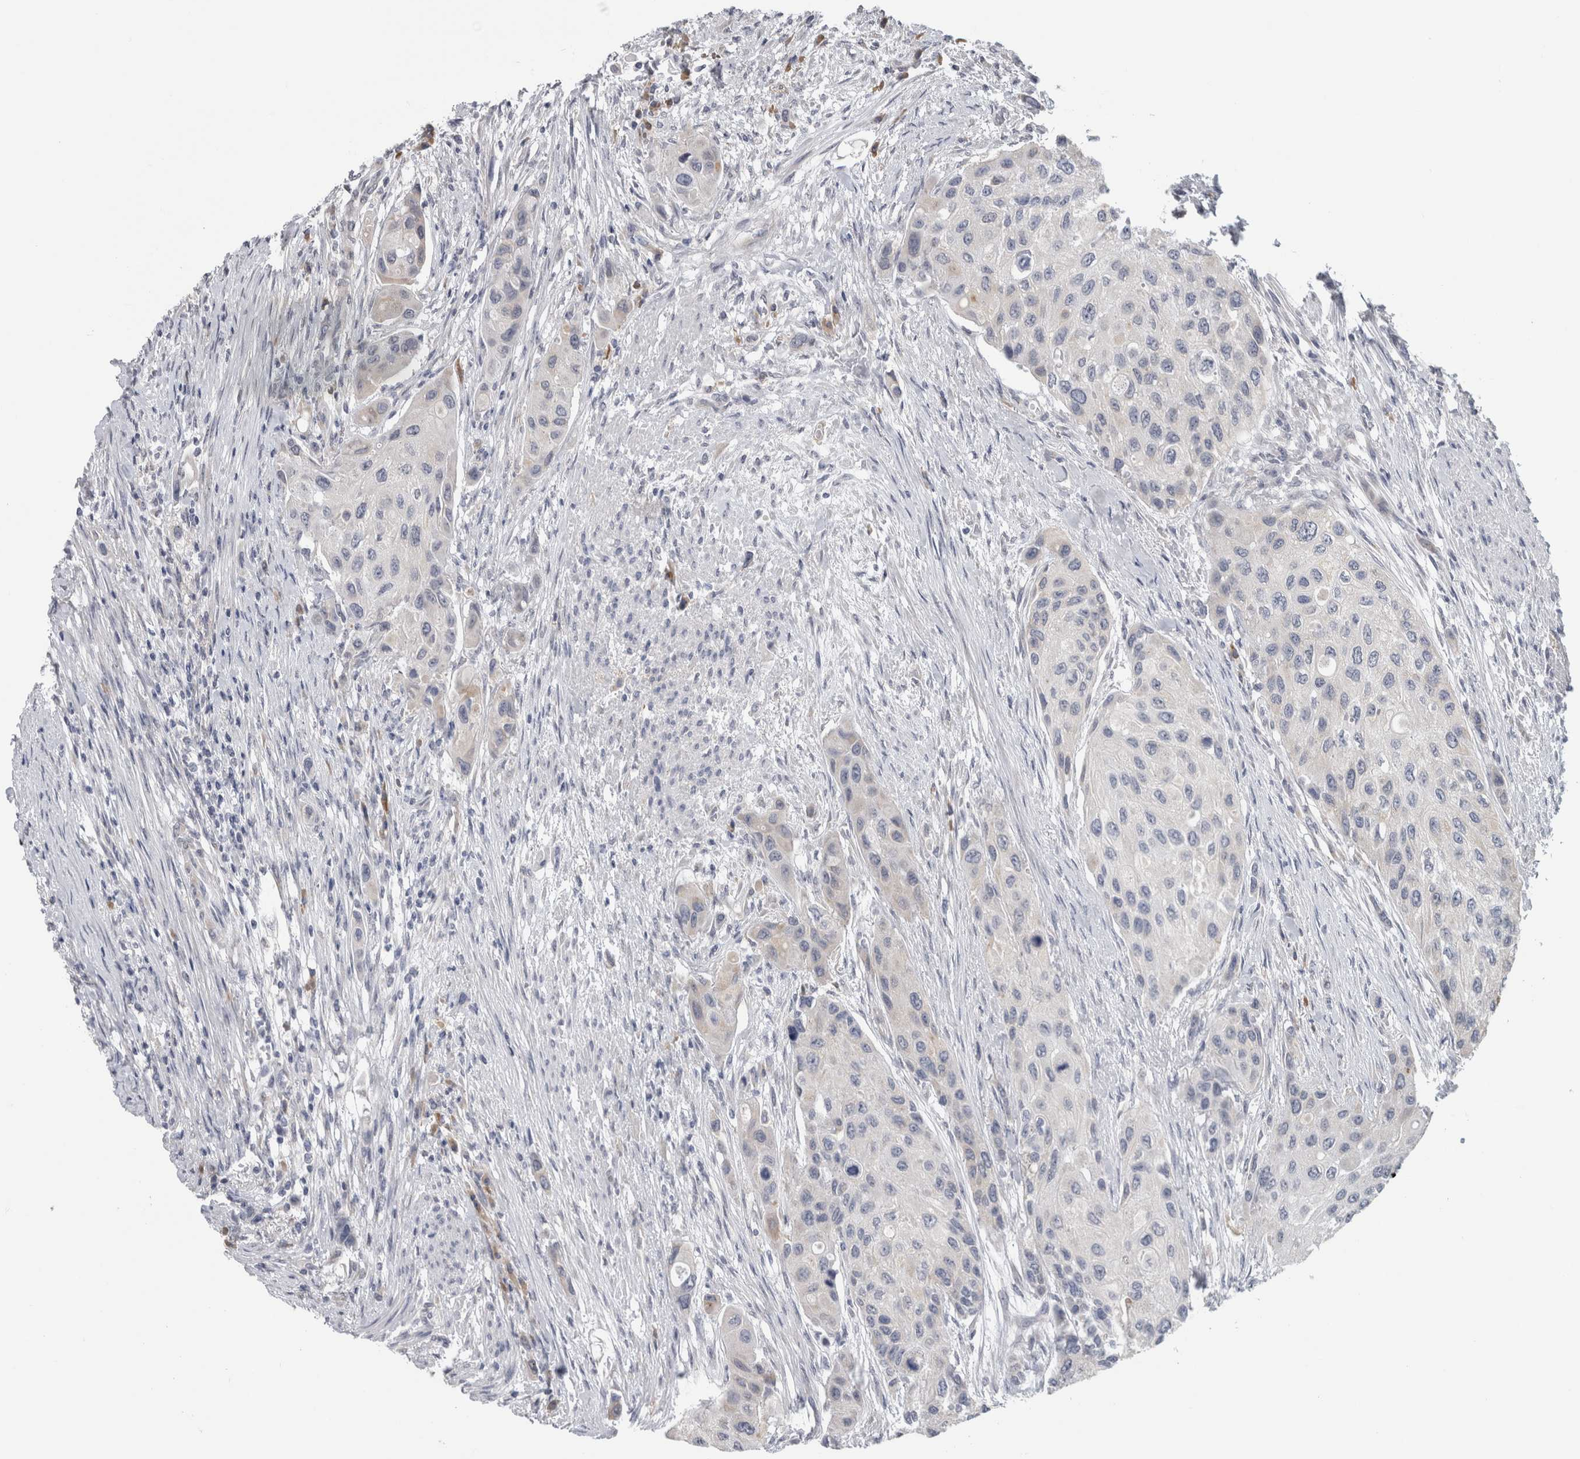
{"staining": {"intensity": "negative", "quantity": "none", "location": "none"}, "tissue": "urothelial cancer", "cell_type": "Tumor cells", "image_type": "cancer", "snomed": [{"axis": "morphology", "description": "Urothelial carcinoma, High grade"}, {"axis": "topography", "description": "Urinary bladder"}], "caption": "An immunohistochemistry (IHC) micrograph of urothelial cancer is shown. There is no staining in tumor cells of urothelial cancer.", "gene": "TMEM242", "patient": {"sex": "female", "age": 56}}